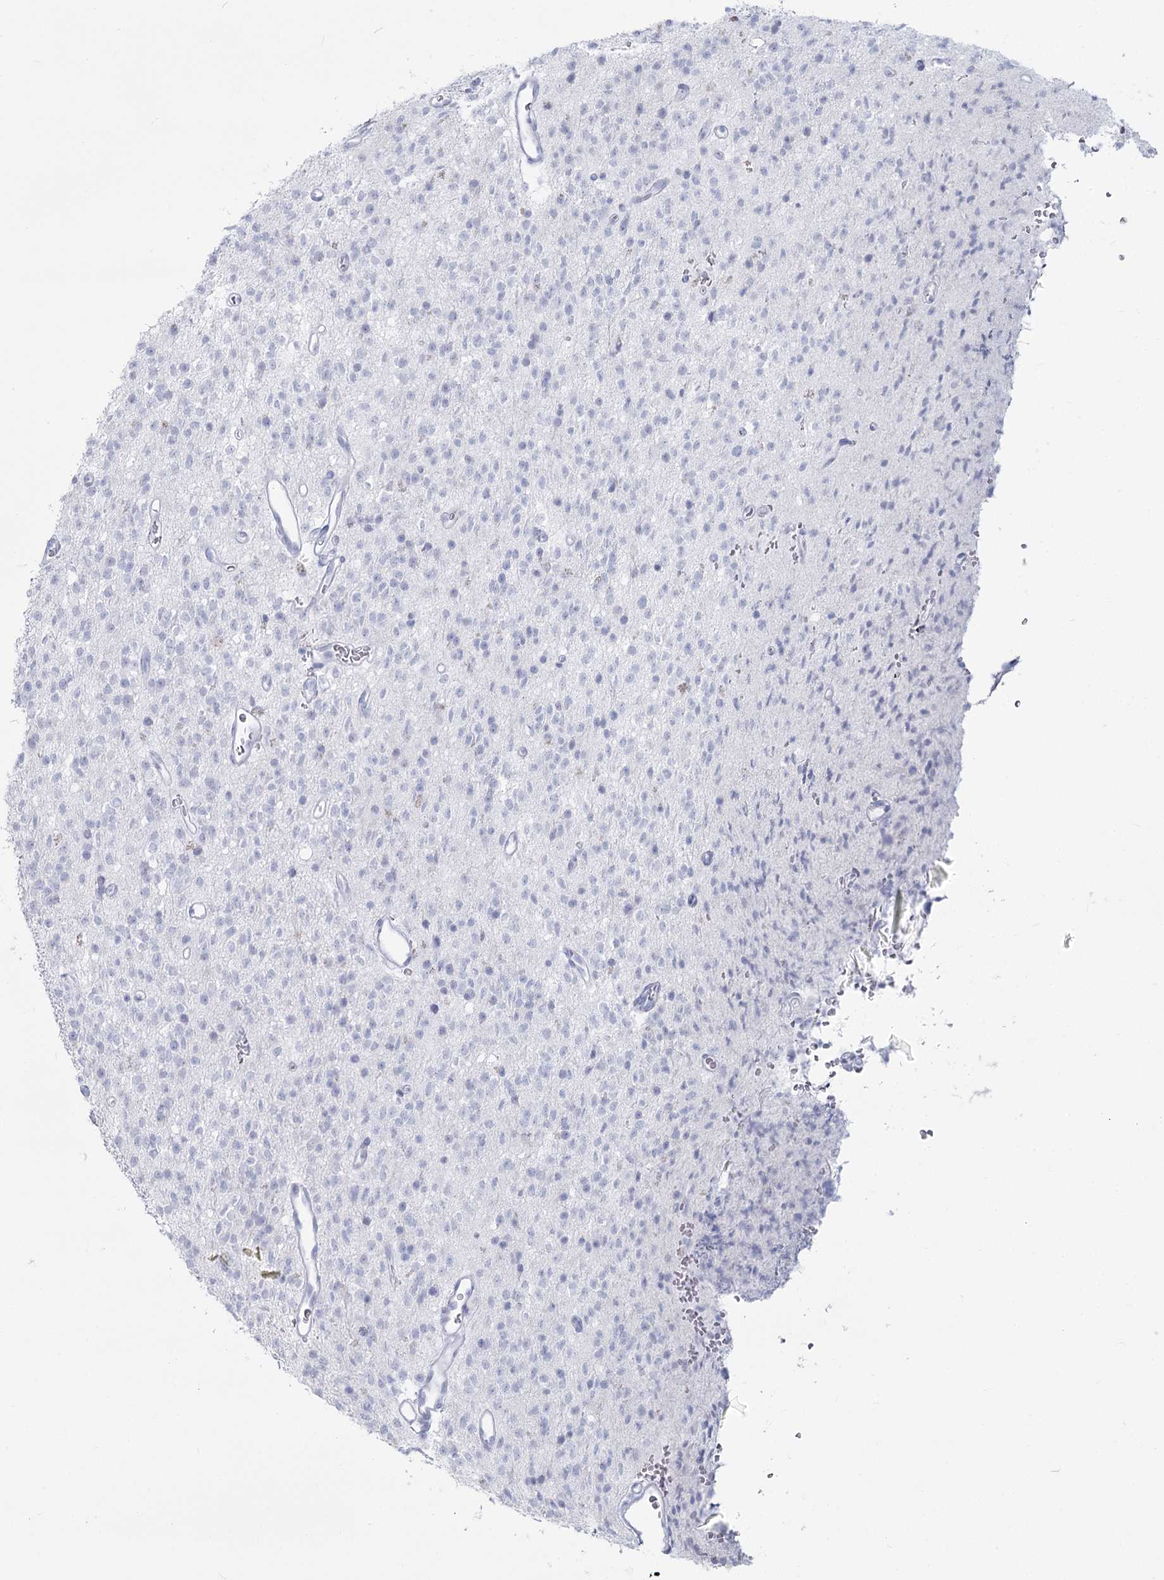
{"staining": {"intensity": "negative", "quantity": "none", "location": "none"}, "tissue": "glioma", "cell_type": "Tumor cells", "image_type": "cancer", "snomed": [{"axis": "morphology", "description": "Glioma, malignant, High grade"}, {"axis": "topography", "description": "Brain"}], "caption": "This is an IHC histopathology image of human malignant high-grade glioma. There is no positivity in tumor cells.", "gene": "SLC6A19", "patient": {"sex": "male", "age": 34}}